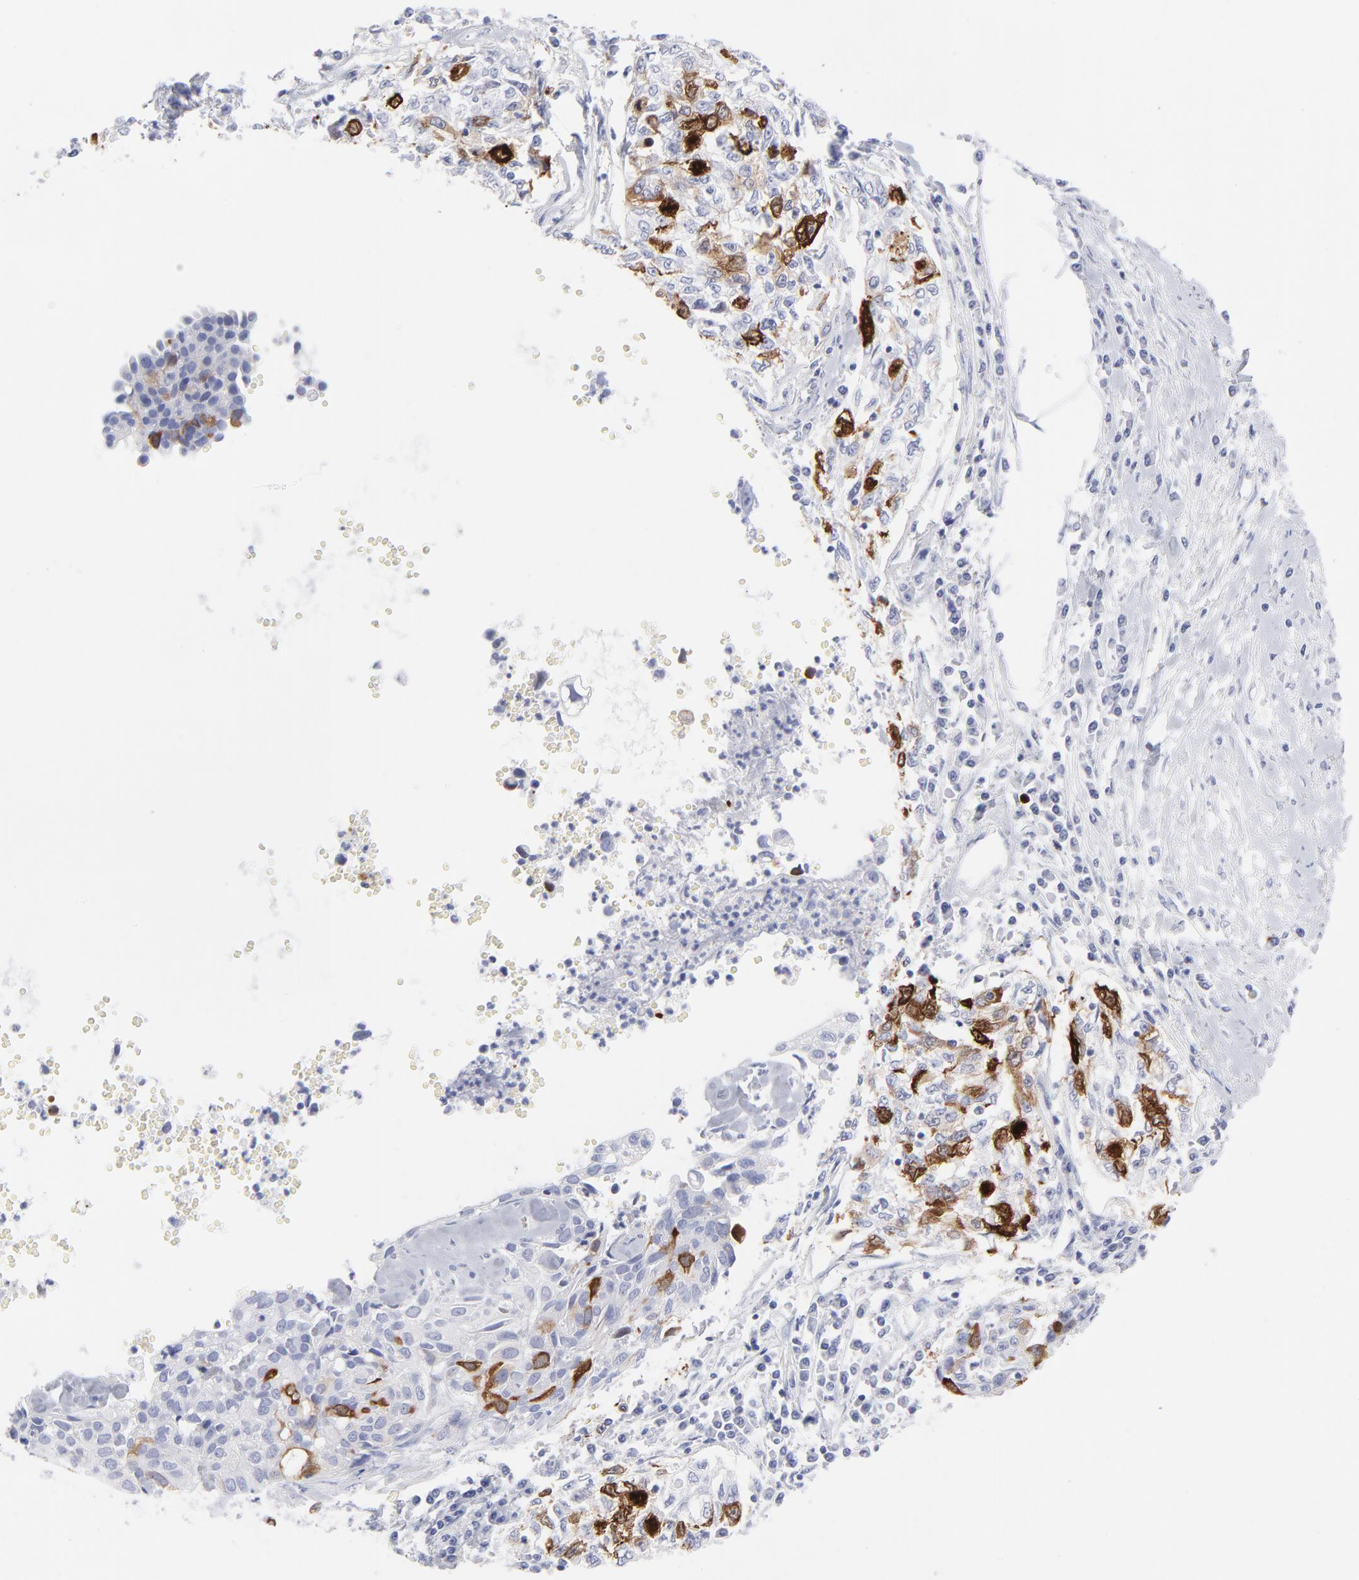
{"staining": {"intensity": "strong", "quantity": "<25%", "location": "cytoplasmic/membranous"}, "tissue": "cervical cancer", "cell_type": "Tumor cells", "image_type": "cancer", "snomed": [{"axis": "morphology", "description": "Normal tissue, NOS"}, {"axis": "morphology", "description": "Squamous cell carcinoma, NOS"}, {"axis": "topography", "description": "Cervix"}], "caption": "Human cervical cancer (squamous cell carcinoma) stained with a protein marker reveals strong staining in tumor cells.", "gene": "CCNB1", "patient": {"sex": "female", "age": 45}}